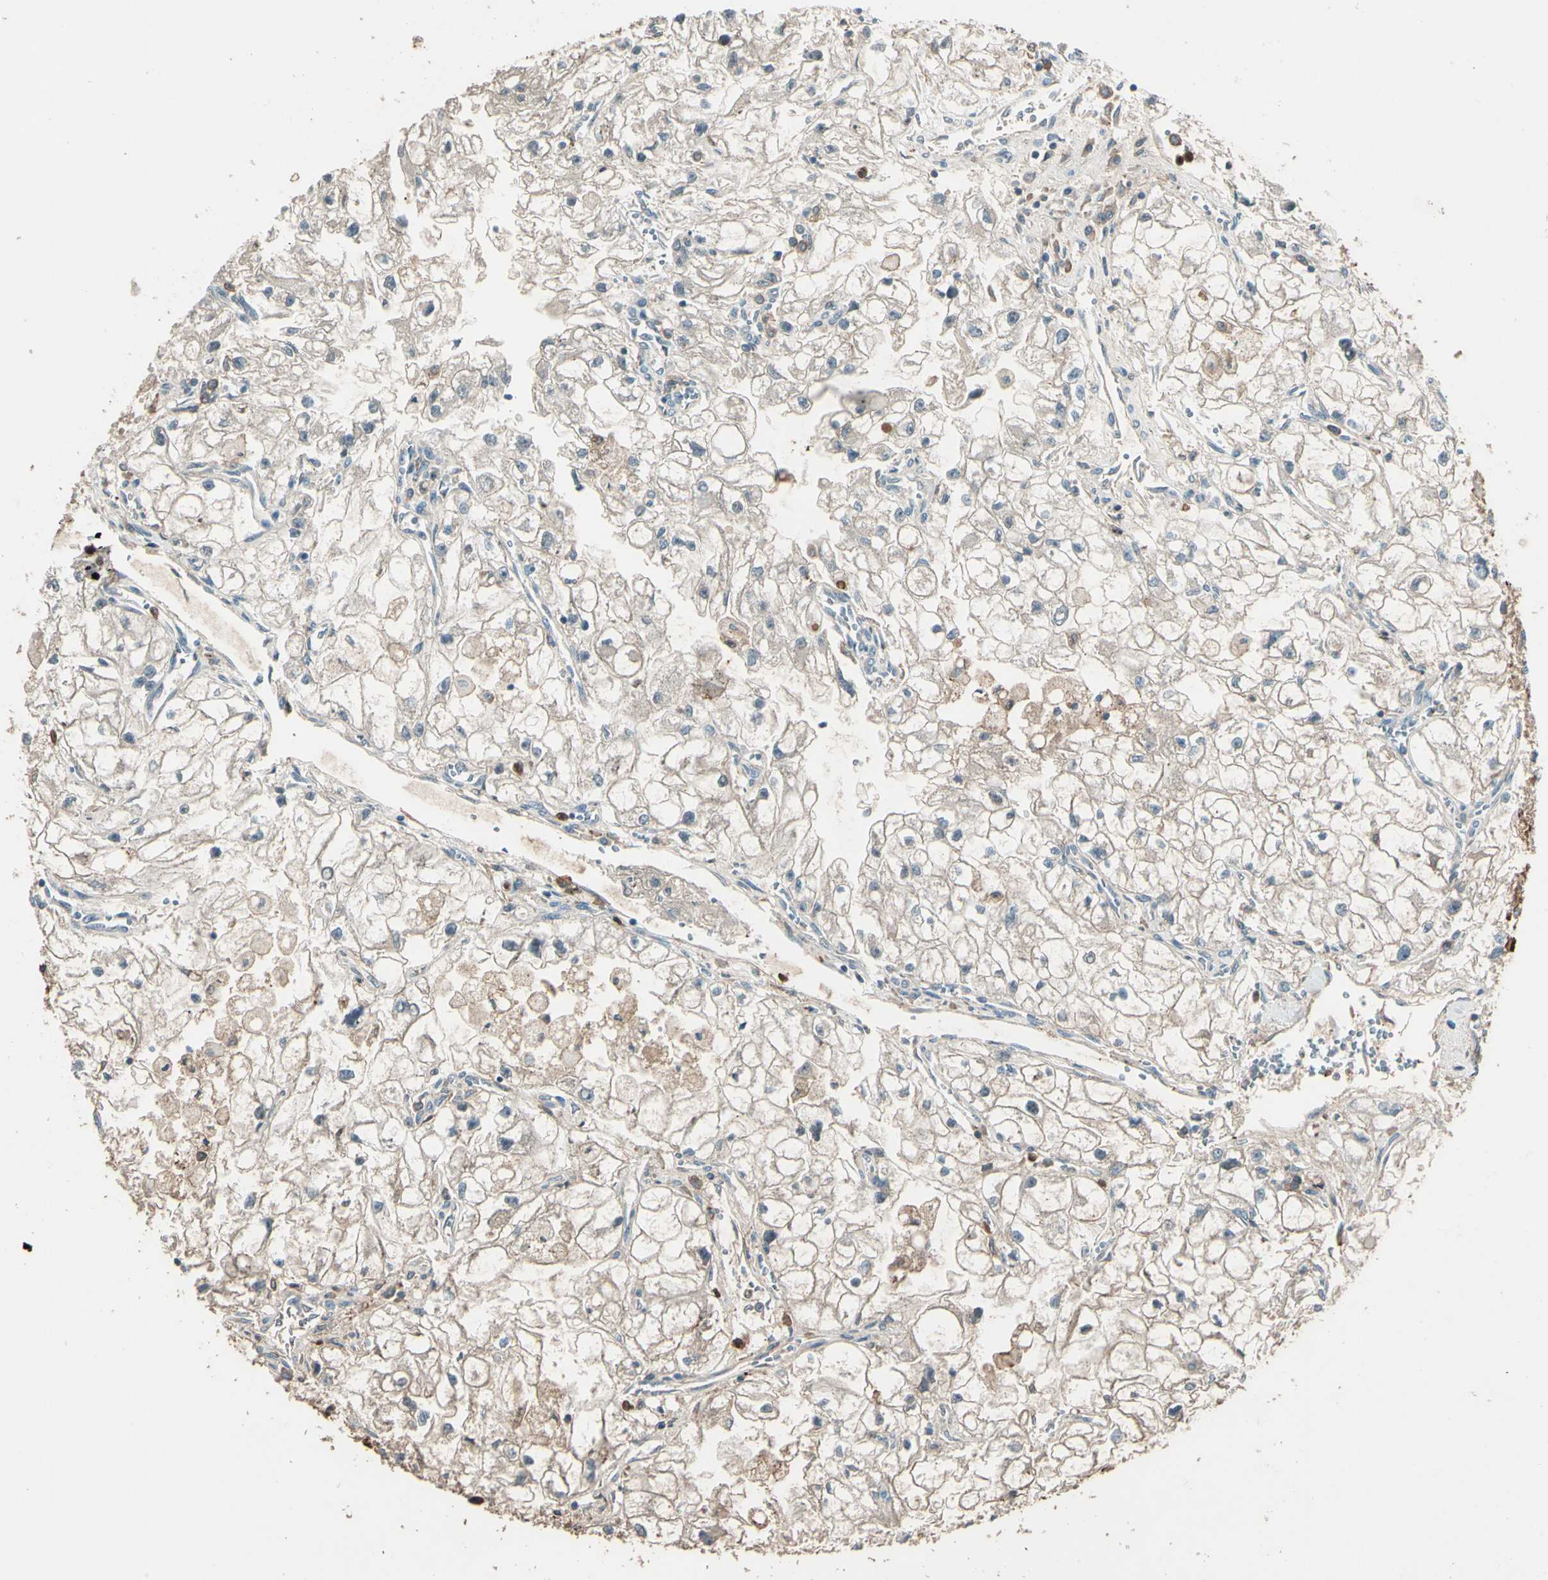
{"staining": {"intensity": "weak", "quantity": ">75%", "location": "cytoplasmic/membranous"}, "tissue": "renal cancer", "cell_type": "Tumor cells", "image_type": "cancer", "snomed": [{"axis": "morphology", "description": "Adenocarcinoma, NOS"}, {"axis": "topography", "description": "Kidney"}], "caption": "Renal cancer (adenocarcinoma) stained with DAB IHC reveals low levels of weak cytoplasmic/membranous positivity in approximately >75% of tumor cells. The staining was performed using DAB, with brown indicating positive protein expression. Nuclei are stained blue with hematoxylin.", "gene": "STX11", "patient": {"sex": "female", "age": 70}}